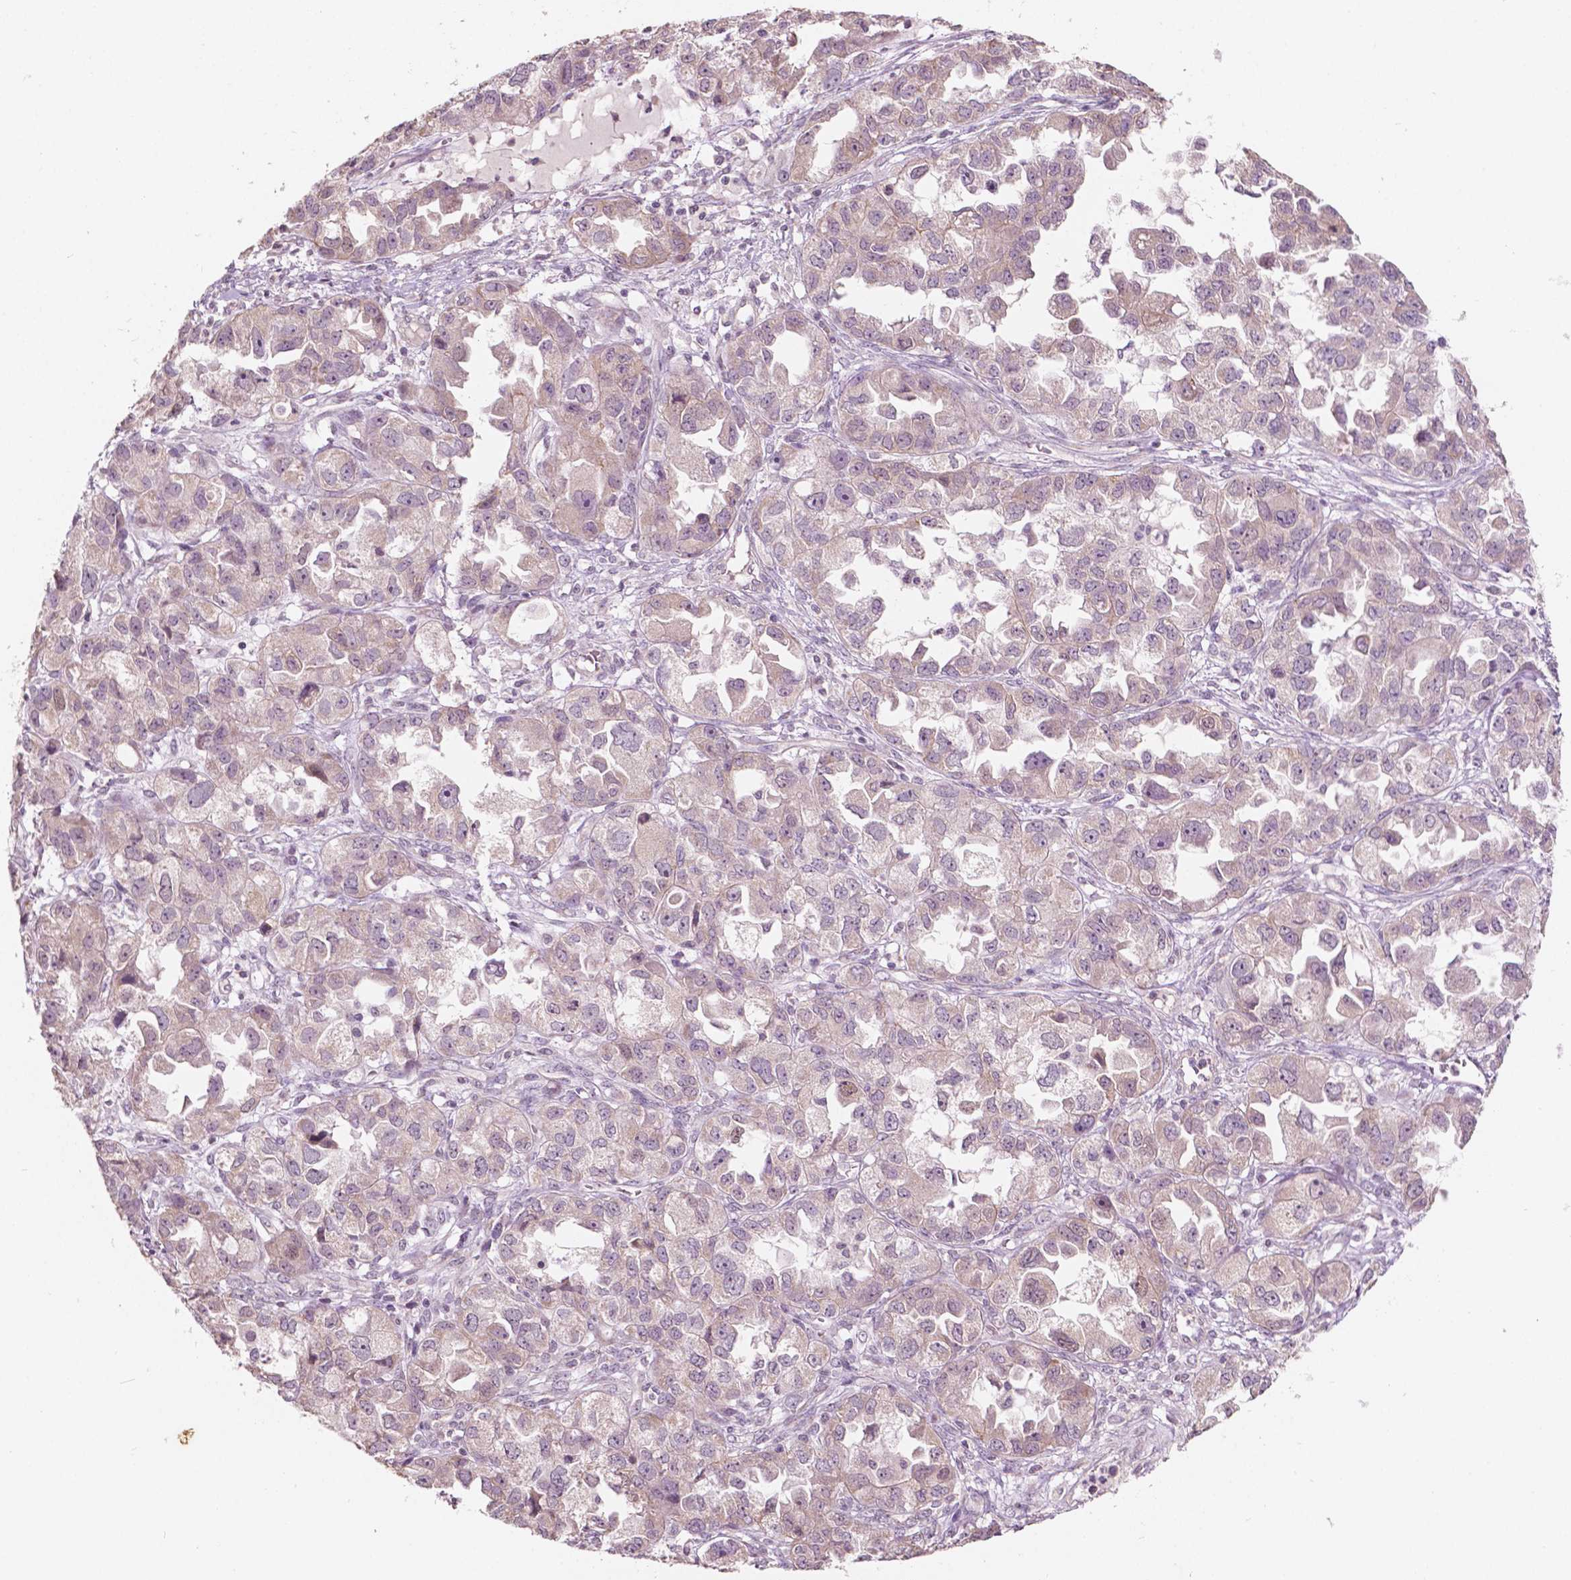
{"staining": {"intensity": "negative", "quantity": "none", "location": "none"}, "tissue": "ovarian cancer", "cell_type": "Tumor cells", "image_type": "cancer", "snomed": [{"axis": "morphology", "description": "Cystadenocarcinoma, serous, NOS"}, {"axis": "topography", "description": "Ovary"}], "caption": "Immunohistochemical staining of ovarian cancer (serous cystadenocarcinoma) shows no significant positivity in tumor cells.", "gene": "NOS1AP", "patient": {"sex": "female", "age": 84}}